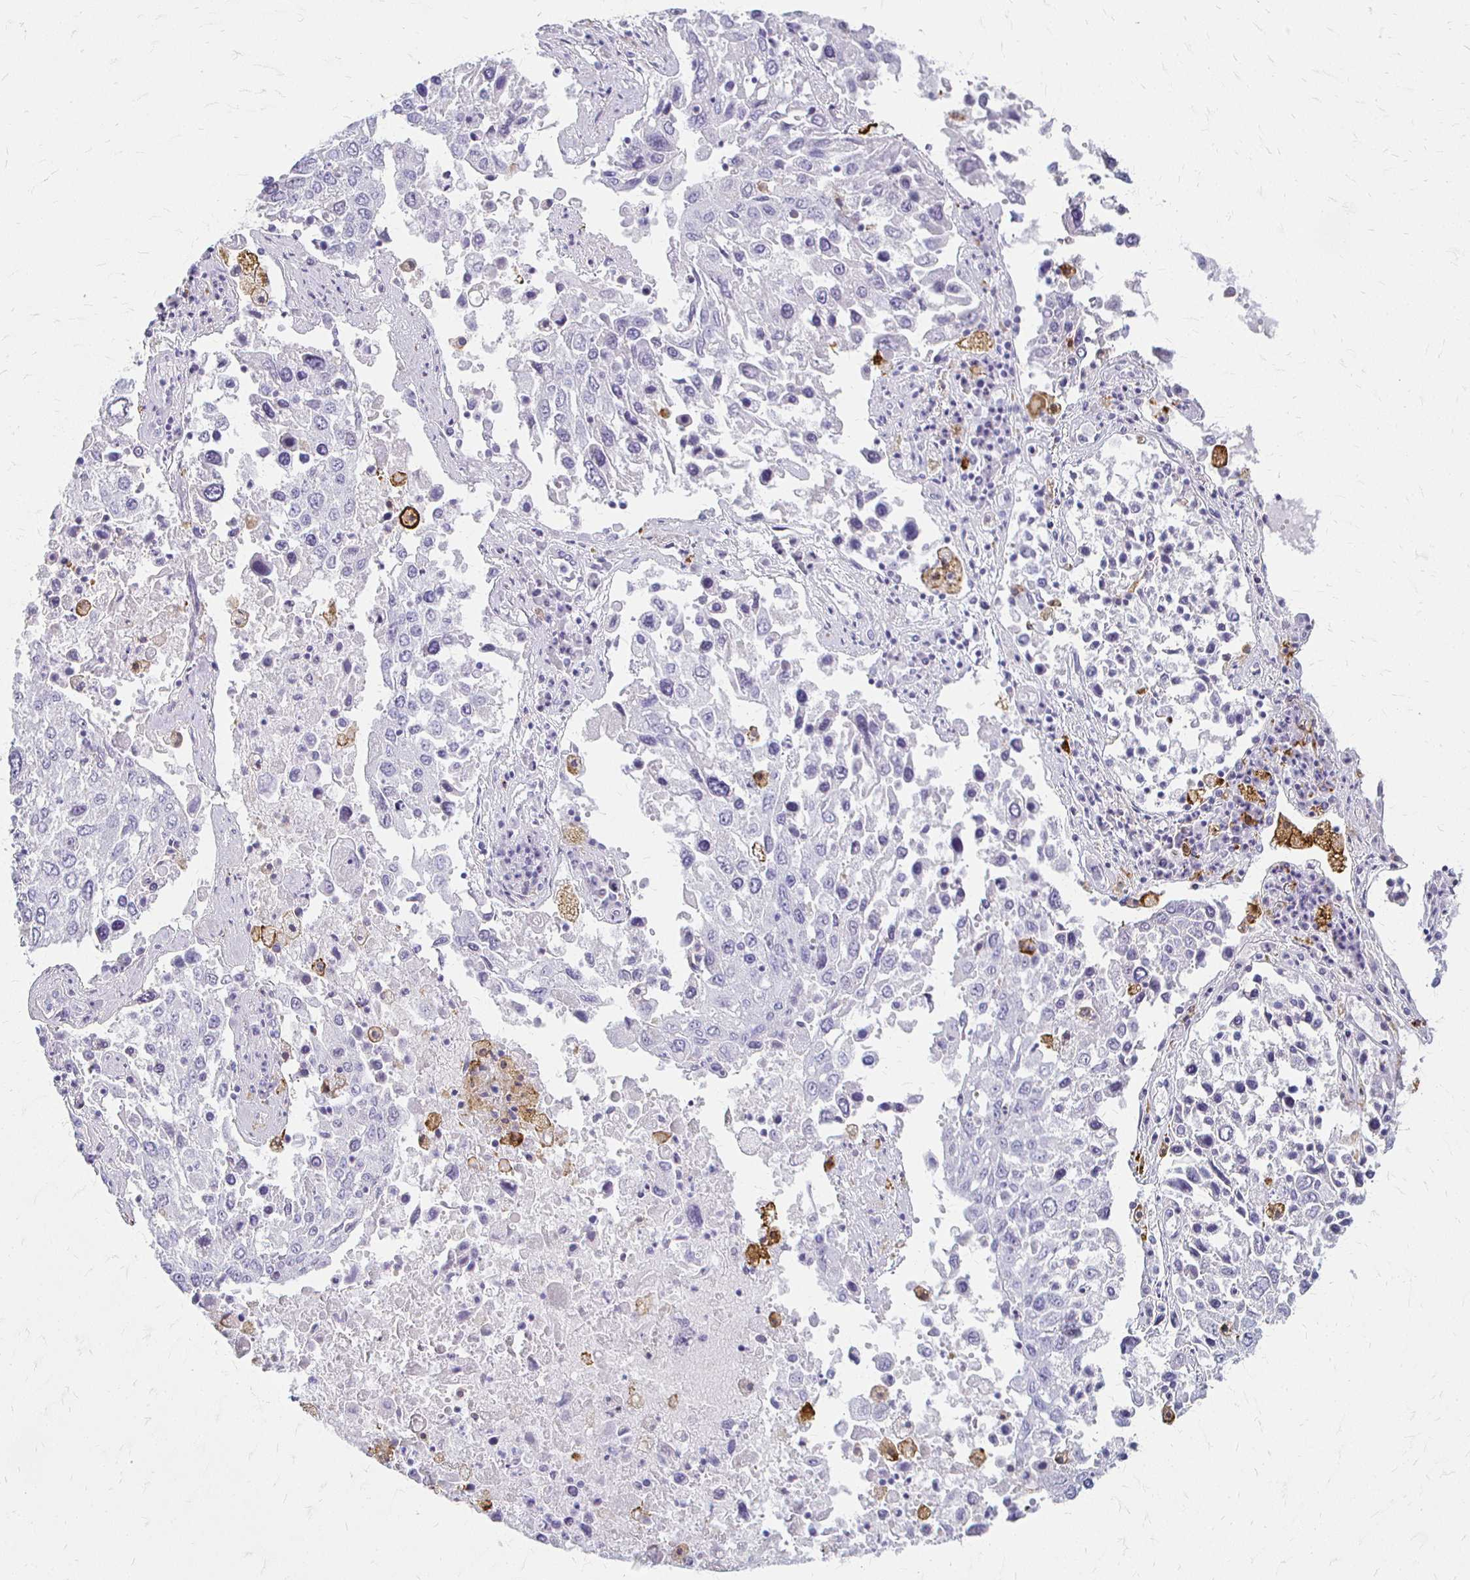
{"staining": {"intensity": "negative", "quantity": "none", "location": "none"}, "tissue": "lung cancer", "cell_type": "Tumor cells", "image_type": "cancer", "snomed": [{"axis": "morphology", "description": "Squamous cell carcinoma, NOS"}, {"axis": "topography", "description": "Lung"}], "caption": "Micrograph shows no significant protein expression in tumor cells of lung squamous cell carcinoma.", "gene": "ACP5", "patient": {"sex": "male", "age": 65}}